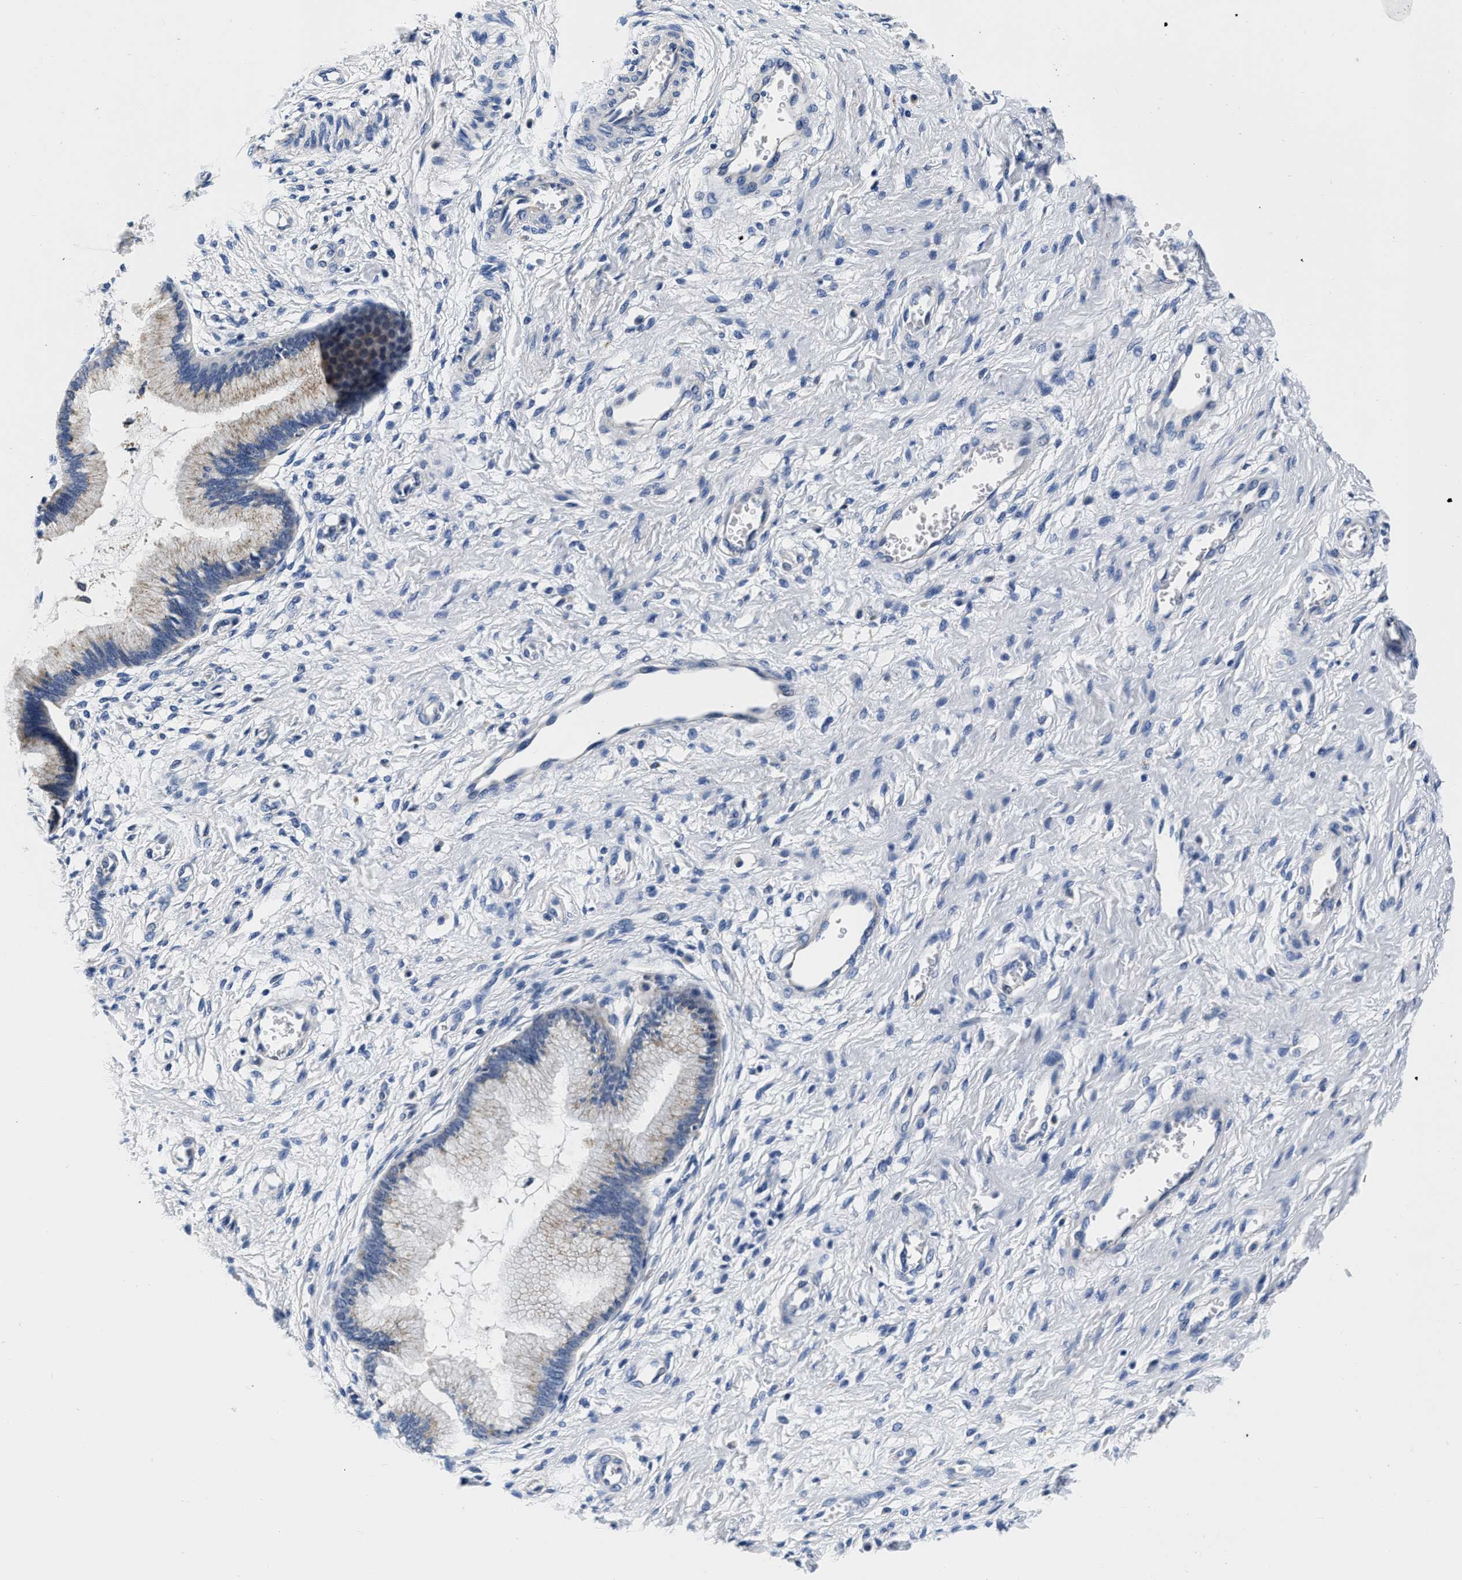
{"staining": {"intensity": "negative", "quantity": "none", "location": "none"}, "tissue": "cervix", "cell_type": "Glandular cells", "image_type": "normal", "snomed": [{"axis": "morphology", "description": "Normal tissue, NOS"}, {"axis": "topography", "description": "Cervix"}], "caption": "The photomicrograph displays no staining of glandular cells in benign cervix. (DAB immunohistochemistry (IHC) visualized using brightfield microscopy, high magnification).", "gene": "GRN", "patient": {"sex": "female", "age": 55}}